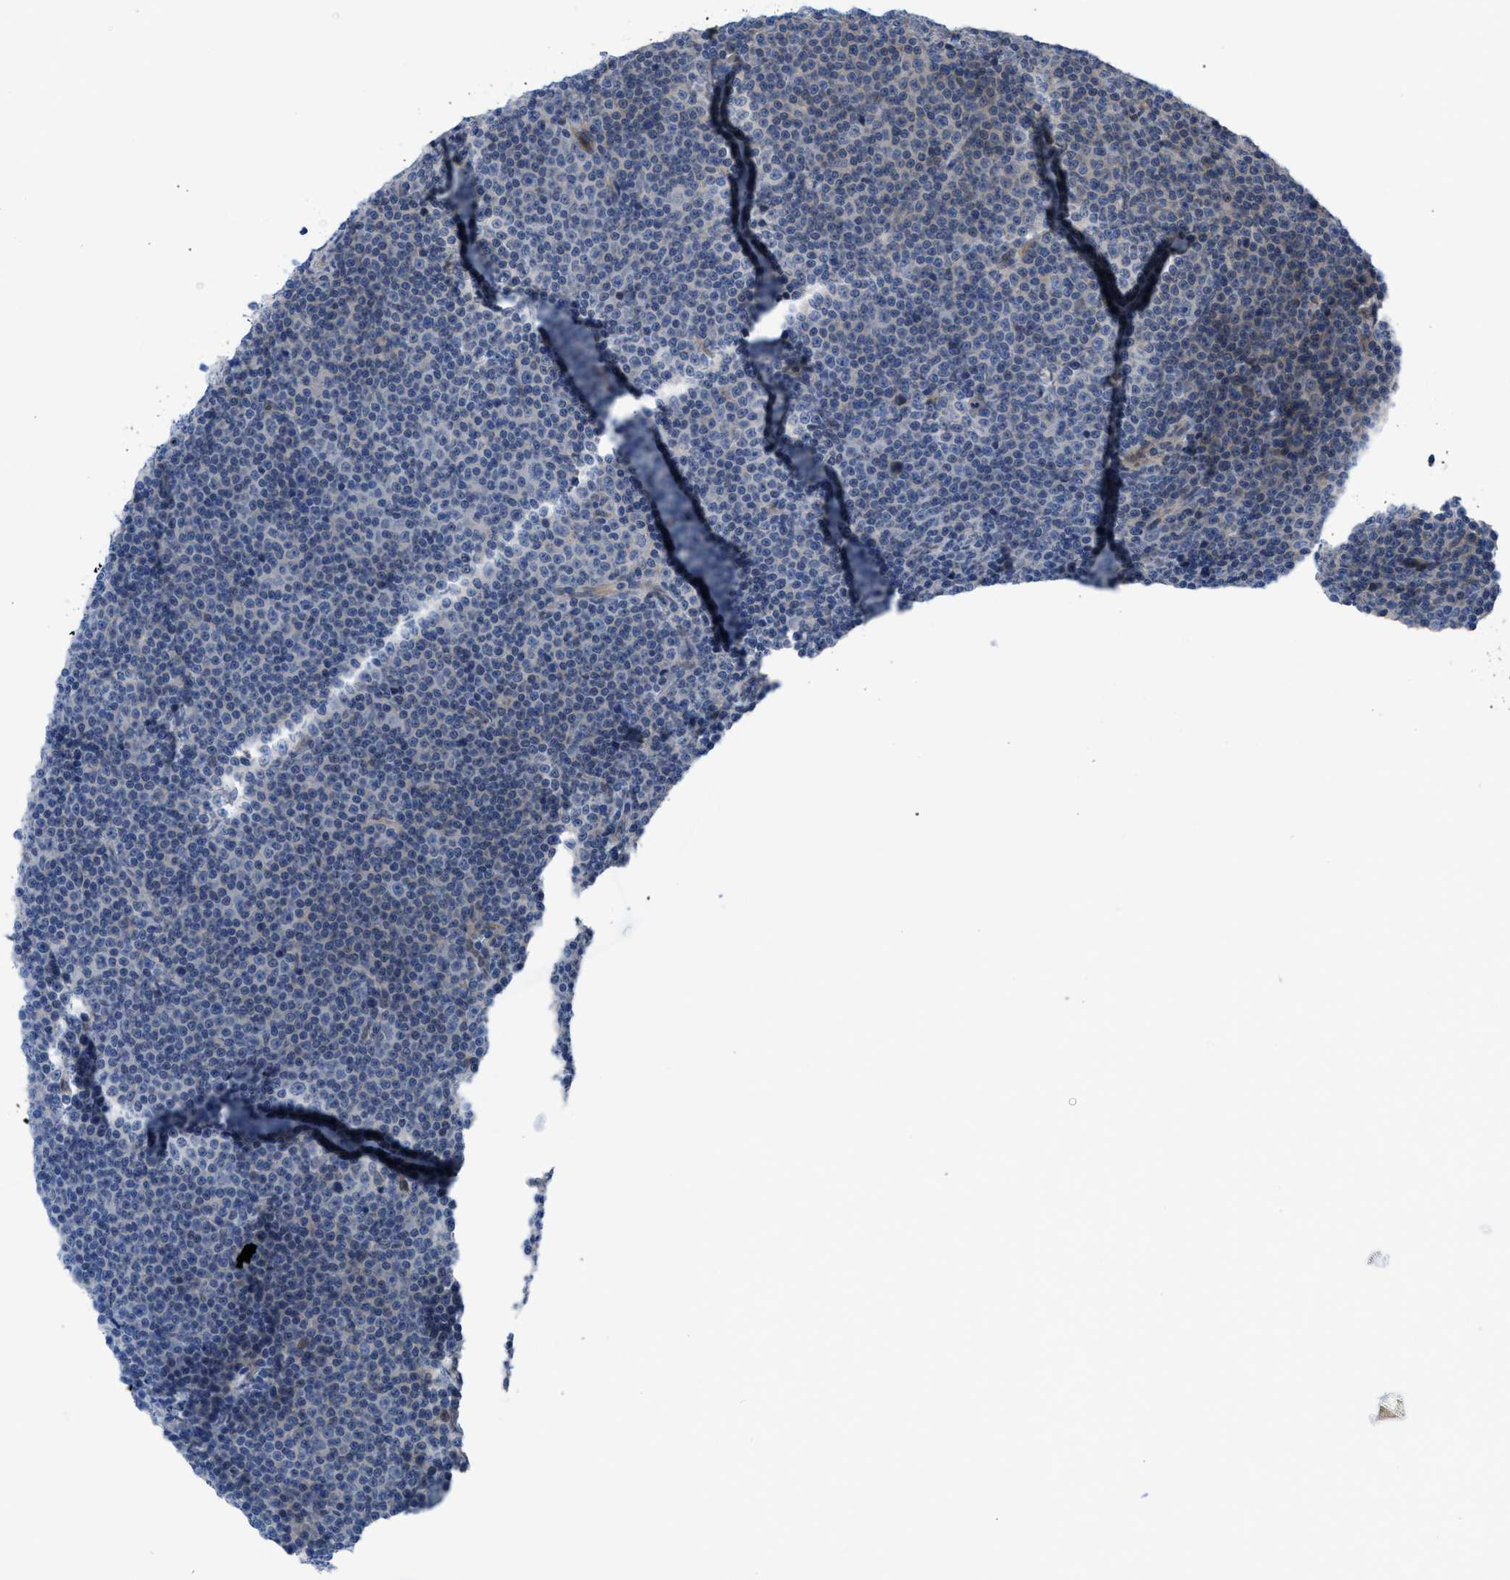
{"staining": {"intensity": "negative", "quantity": "none", "location": "none"}, "tissue": "lymphoma", "cell_type": "Tumor cells", "image_type": "cancer", "snomed": [{"axis": "morphology", "description": "Malignant lymphoma, non-Hodgkin's type, Low grade"}, {"axis": "topography", "description": "Lymph node"}], "caption": "A photomicrograph of low-grade malignant lymphoma, non-Hodgkin's type stained for a protein exhibits no brown staining in tumor cells. (DAB (3,3'-diaminobenzidine) immunohistochemistry visualized using brightfield microscopy, high magnification).", "gene": "IL17RE", "patient": {"sex": "female", "age": 67}}